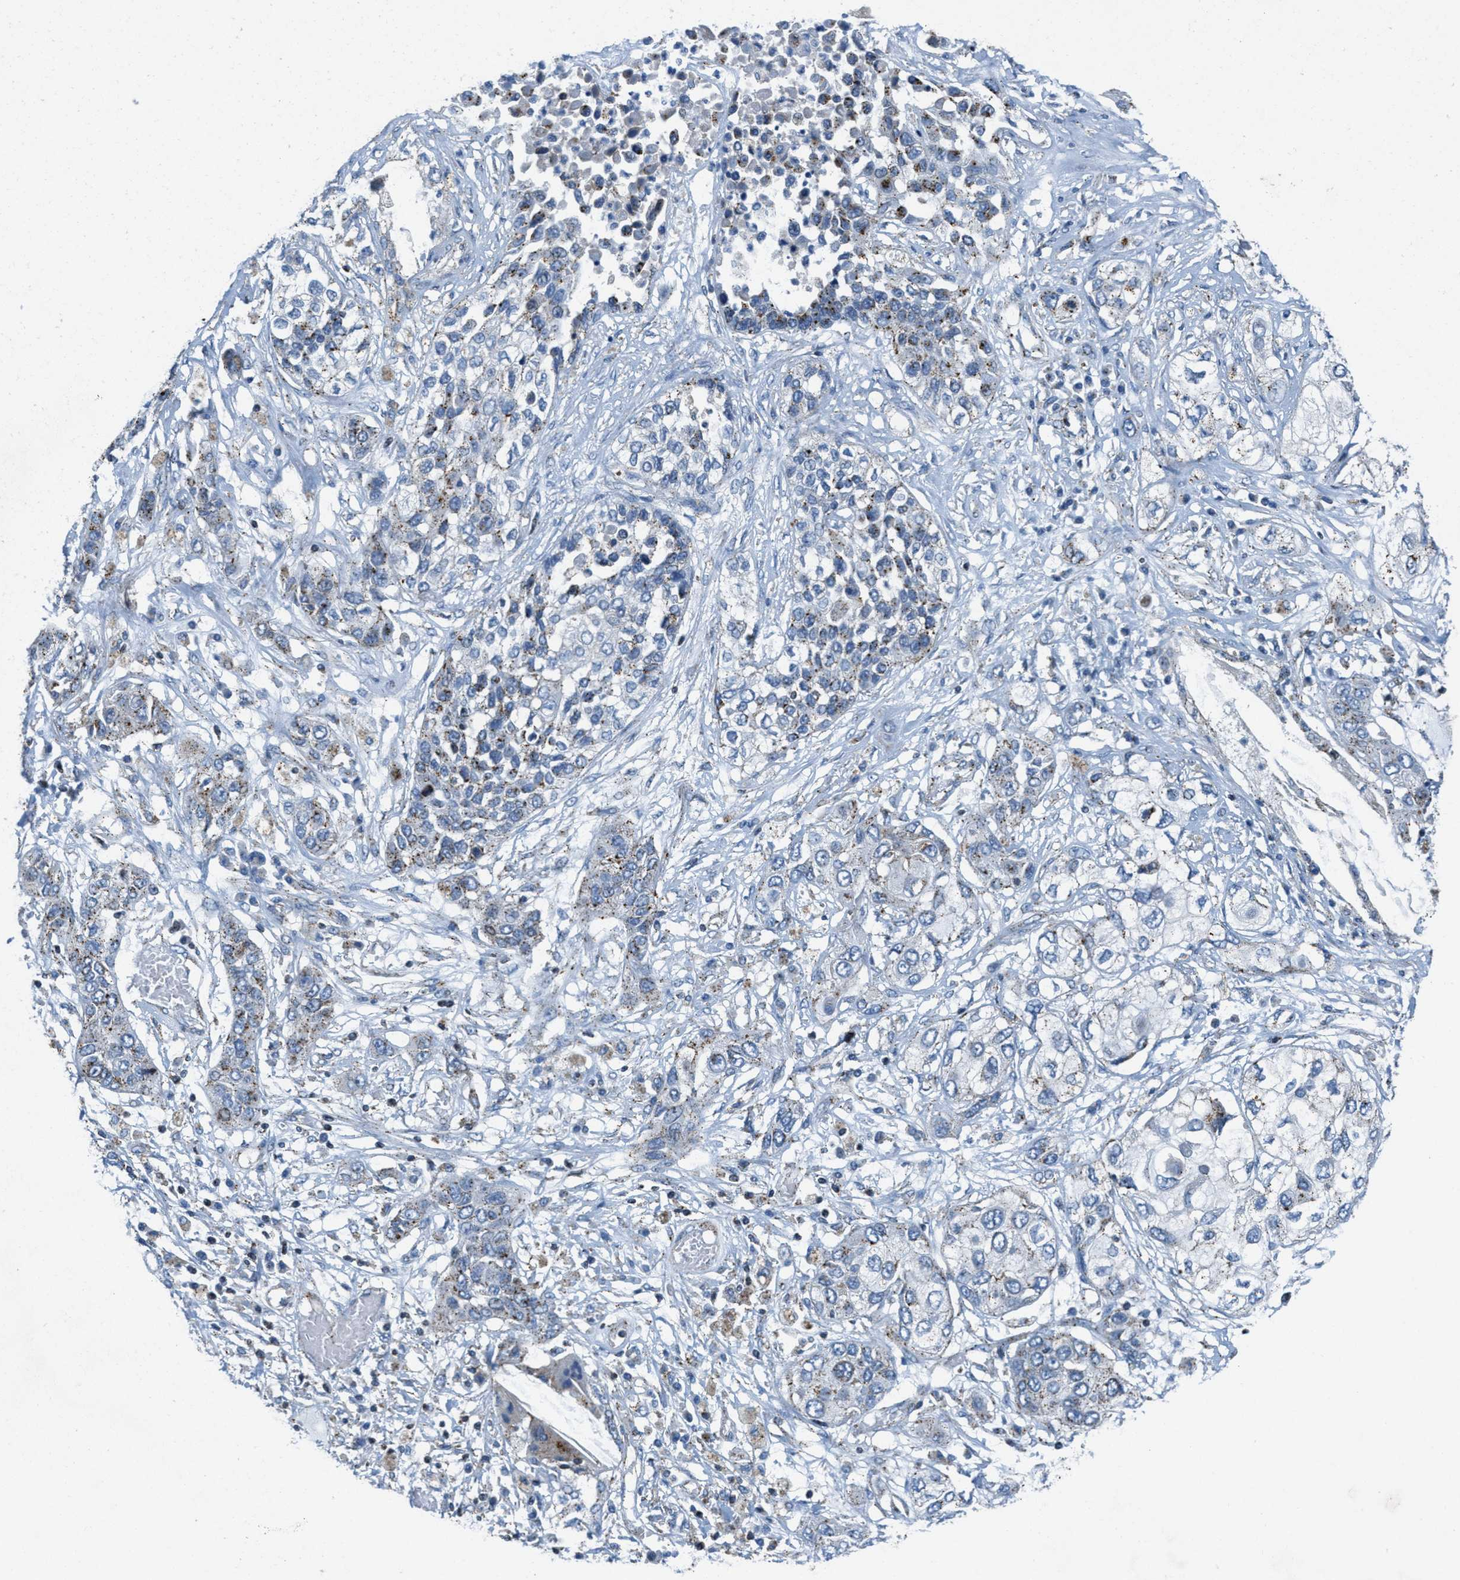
{"staining": {"intensity": "weak", "quantity": "<25%", "location": "cytoplasmic/membranous"}, "tissue": "lung cancer", "cell_type": "Tumor cells", "image_type": "cancer", "snomed": [{"axis": "morphology", "description": "Squamous cell carcinoma, NOS"}, {"axis": "topography", "description": "Lung"}], "caption": "This histopathology image is of lung squamous cell carcinoma stained with immunohistochemistry to label a protein in brown with the nuclei are counter-stained blue. There is no positivity in tumor cells.", "gene": "MFSD13A", "patient": {"sex": "male", "age": 71}}